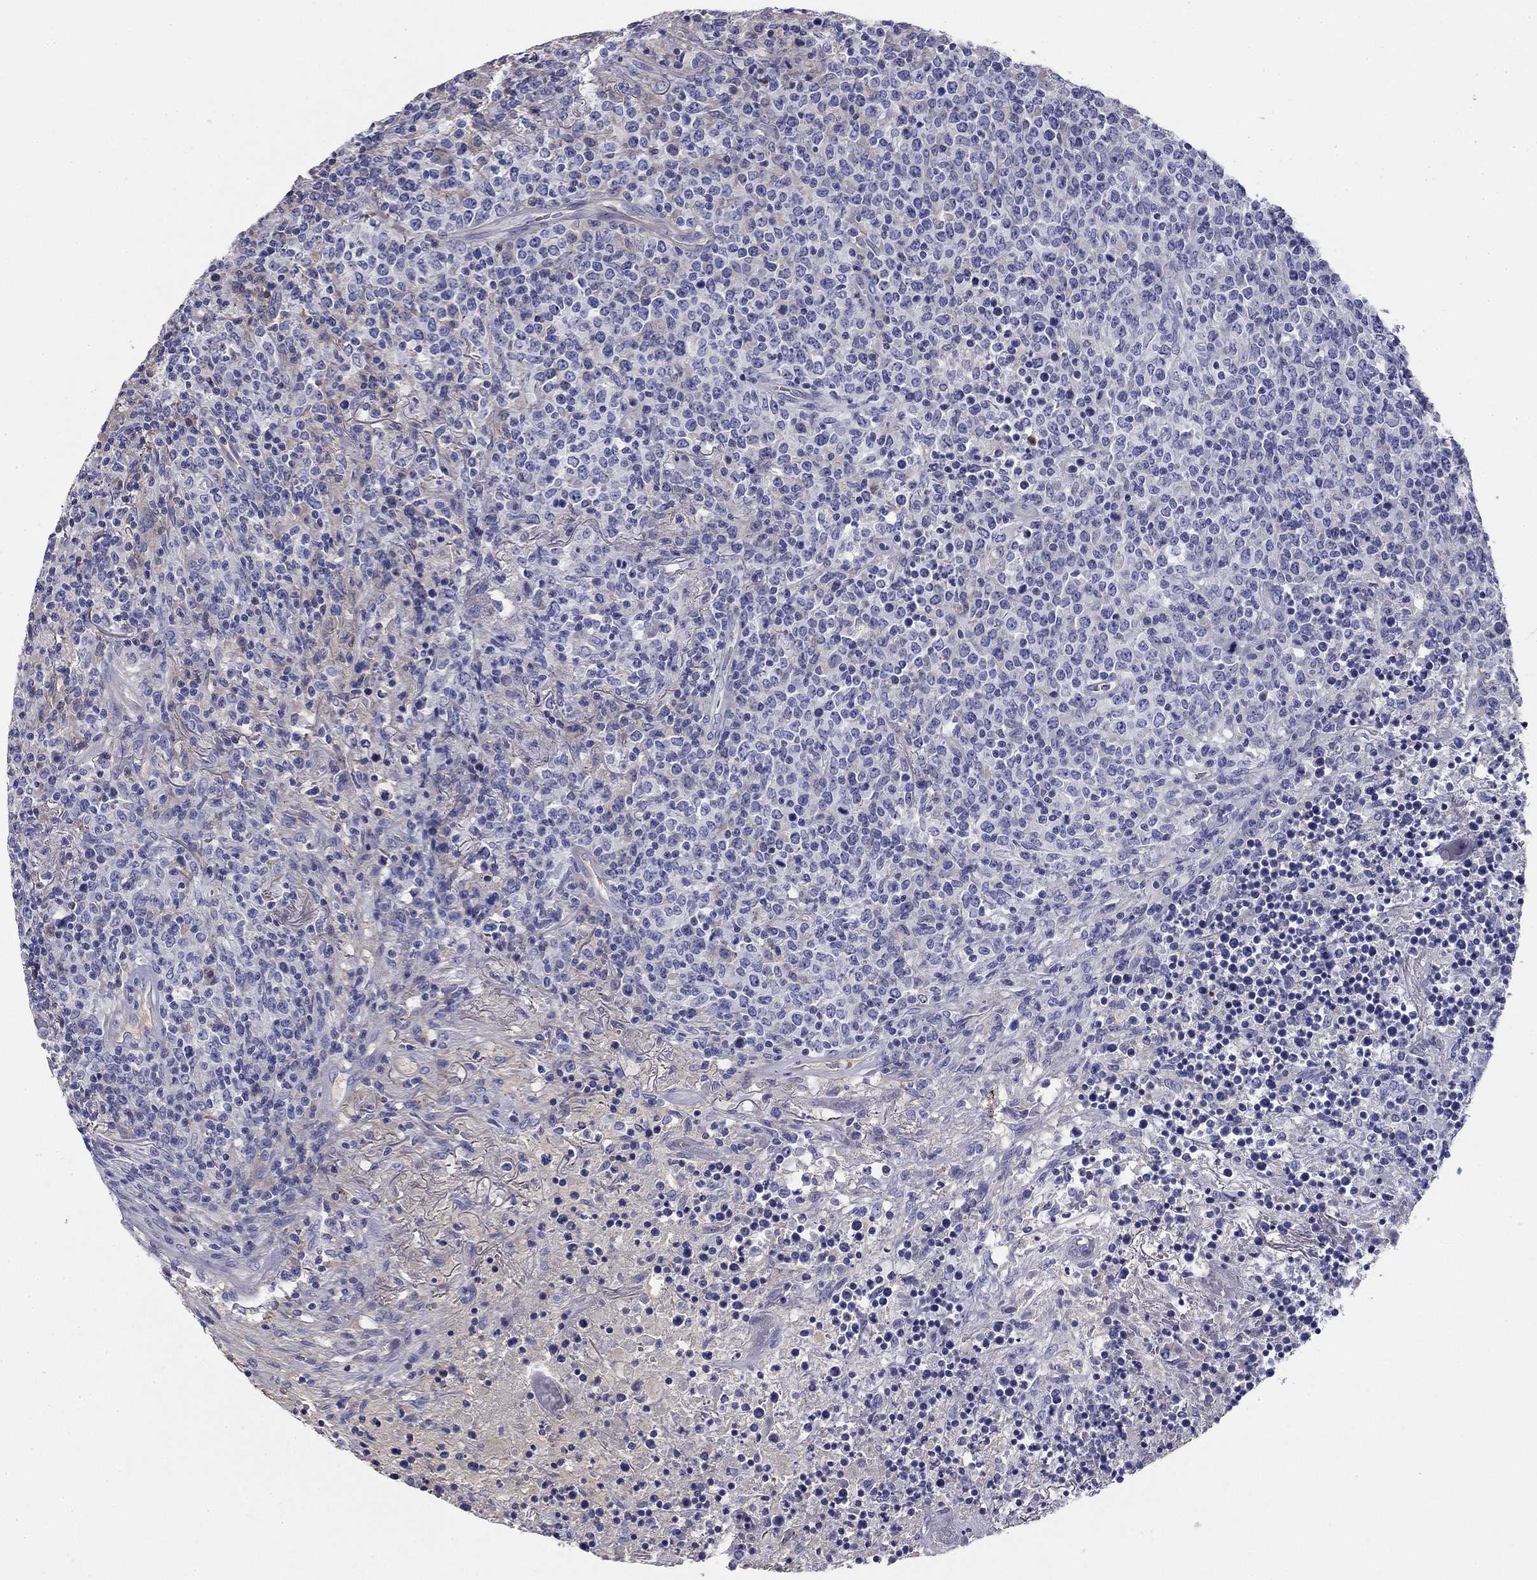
{"staining": {"intensity": "negative", "quantity": "none", "location": "none"}, "tissue": "lymphoma", "cell_type": "Tumor cells", "image_type": "cancer", "snomed": [{"axis": "morphology", "description": "Malignant lymphoma, non-Hodgkin's type, High grade"}, {"axis": "topography", "description": "Lung"}], "caption": "Tumor cells are negative for protein expression in human lymphoma.", "gene": "CPLX4", "patient": {"sex": "male", "age": 79}}